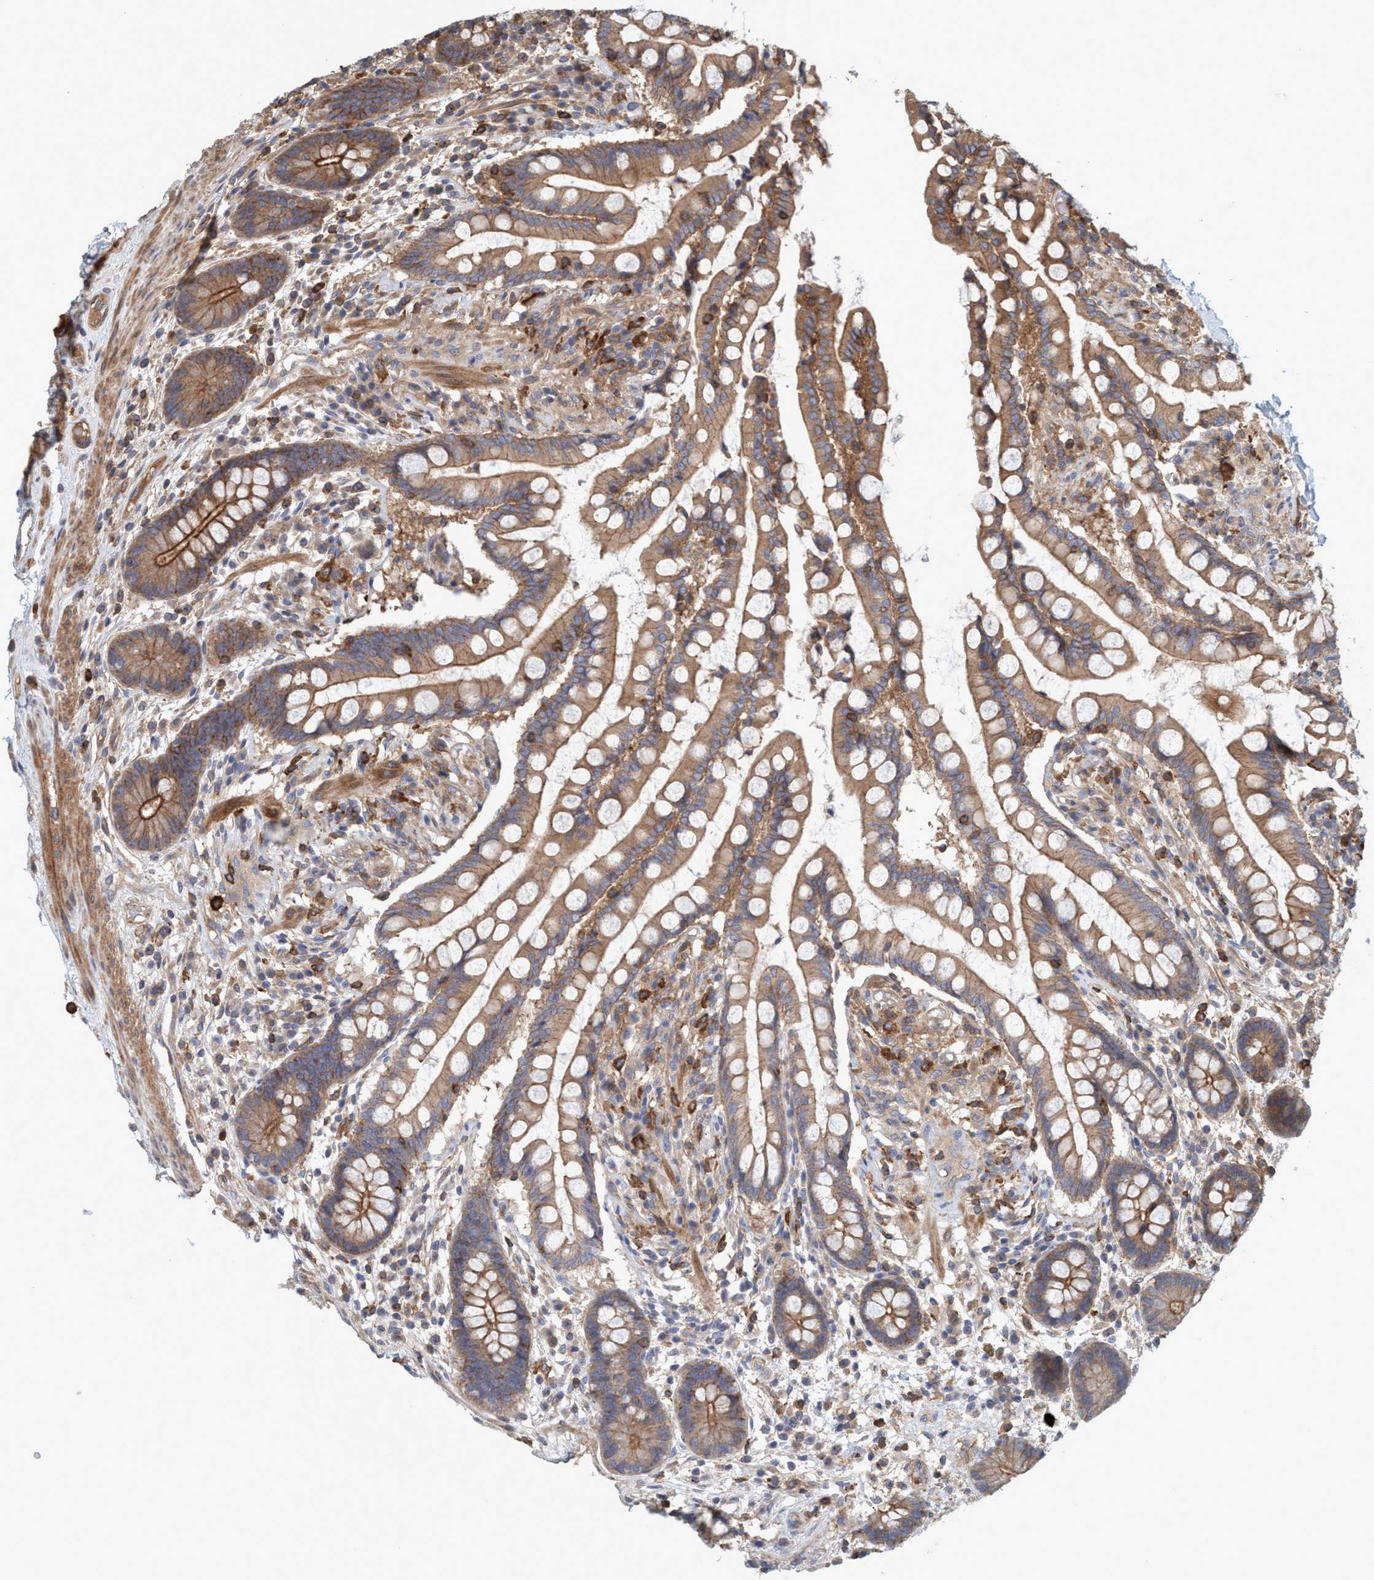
{"staining": {"intensity": "moderate", "quantity": ">75%", "location": "cytoplasmic/membranous"}, "tissue": "colon", "cell_type": "Endothelial cells", "image_type": "normal", "snomed": [{"axis": "morphology", "description": "Normal tissue, NOS"}, {"axis": "topography", "description": "Colon"}], "caption": "Immunohistochemistry (IHC) of benign human colon exhibits medium levels of moderate cytoplasmic/membranous expression in about >75% of endothelial cells.", "gene": "SPECC1", "patient": {"sex": "male", "age": 73}}